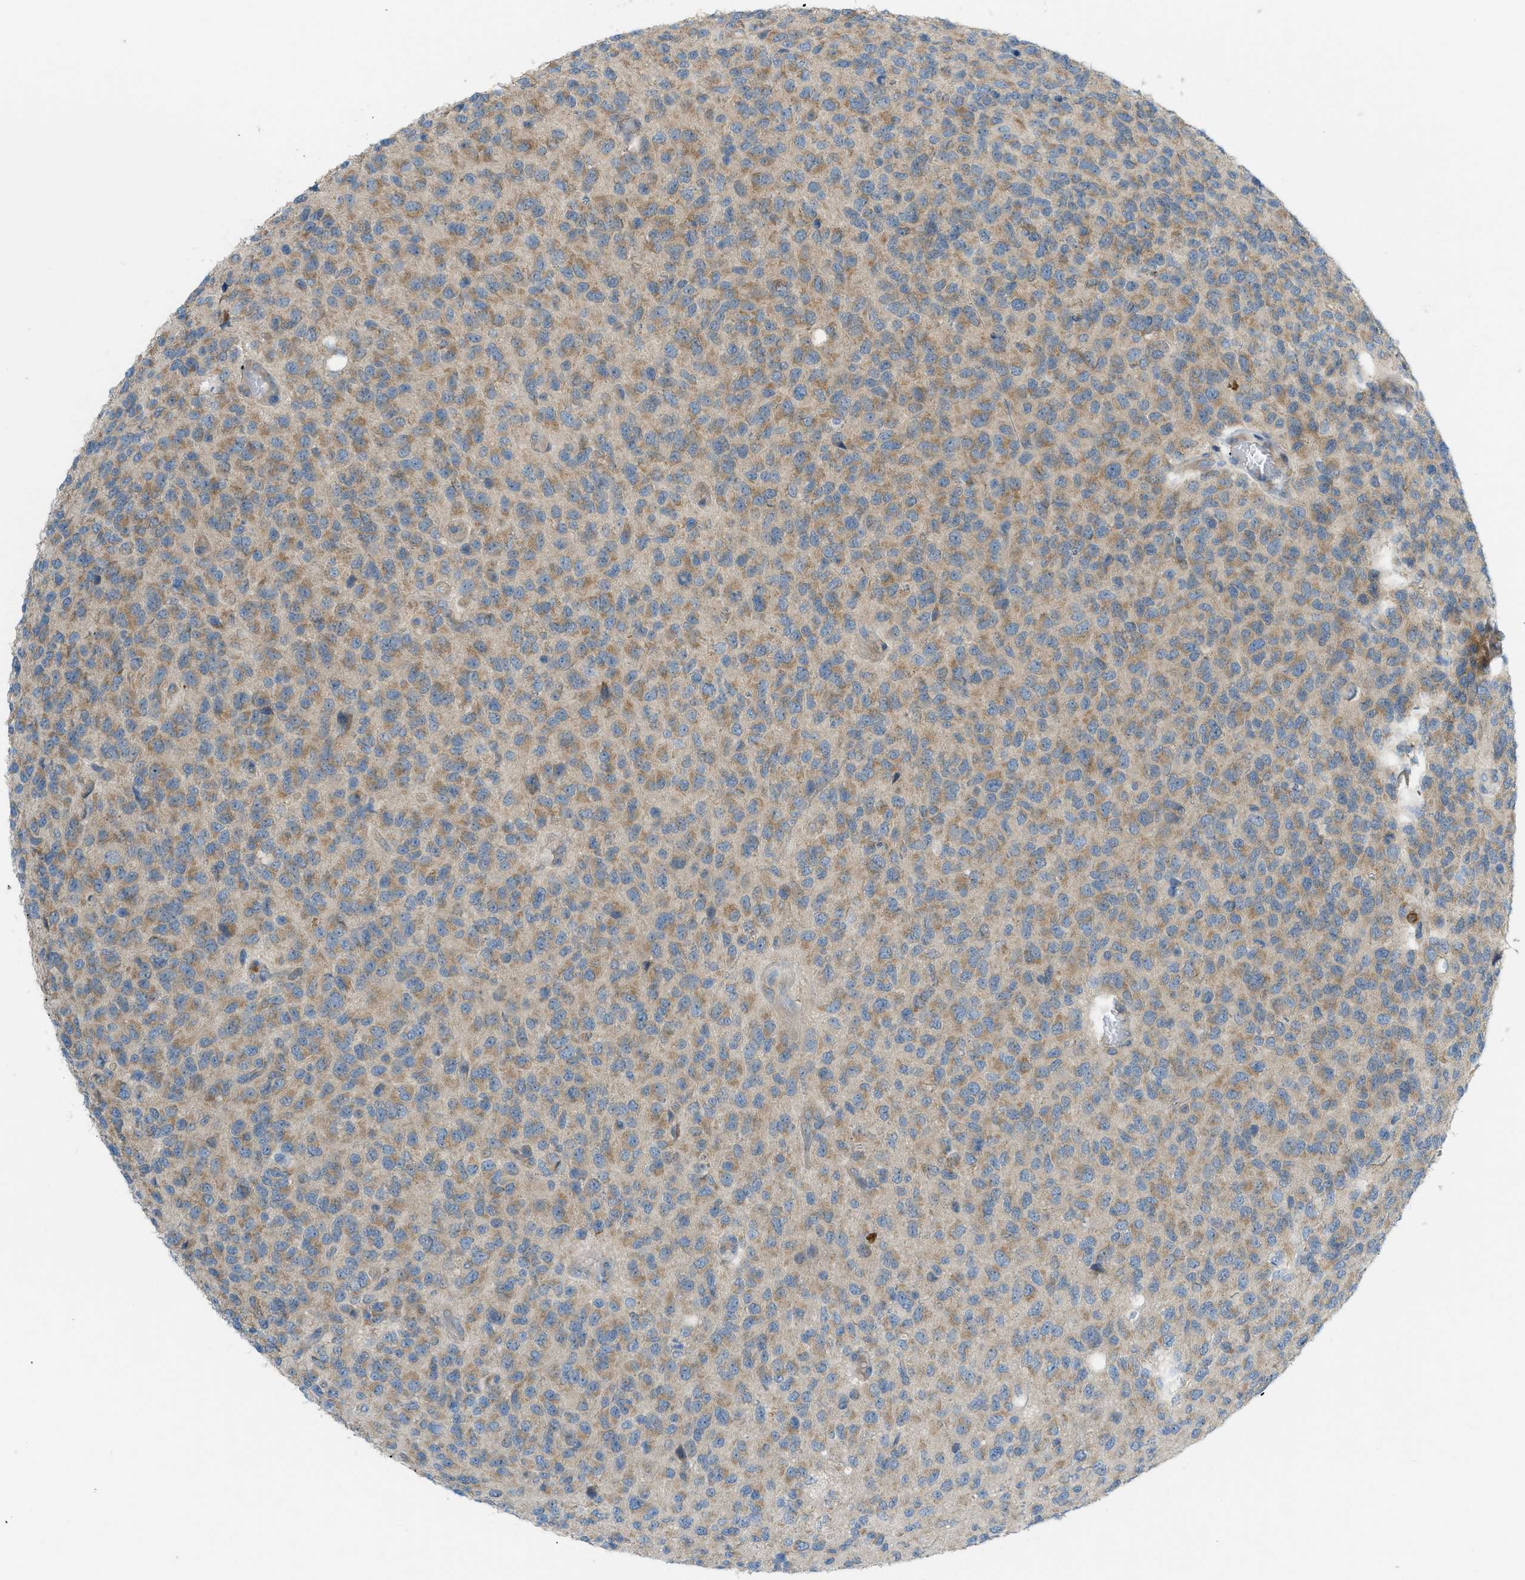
{"staining": {"intensity": "weak", "quantity": ">75%", "location": "cytoplasmic/membranous"}, "tissue": "glioma", "cell_type": "Tumor cells", "image_type": "cancer", "snomed": [{"axis": "morphology", "description": "Glioma, malignant, High grade"}, {"axis": "topography", "description": "pancreas cauda"}], "caption": "A micrograph of human high-grade glioma (malignant) stained for a protein exhibits weak cytoplasmic/membranous brown staining in tumor cells. The staining is performed using DAB brown chromogen to label protein expression. The nuclei are counter-stained blue using hematoxylin.", "gene": "DYRK1A", "patient": {"sex": "male", "age": 60}}